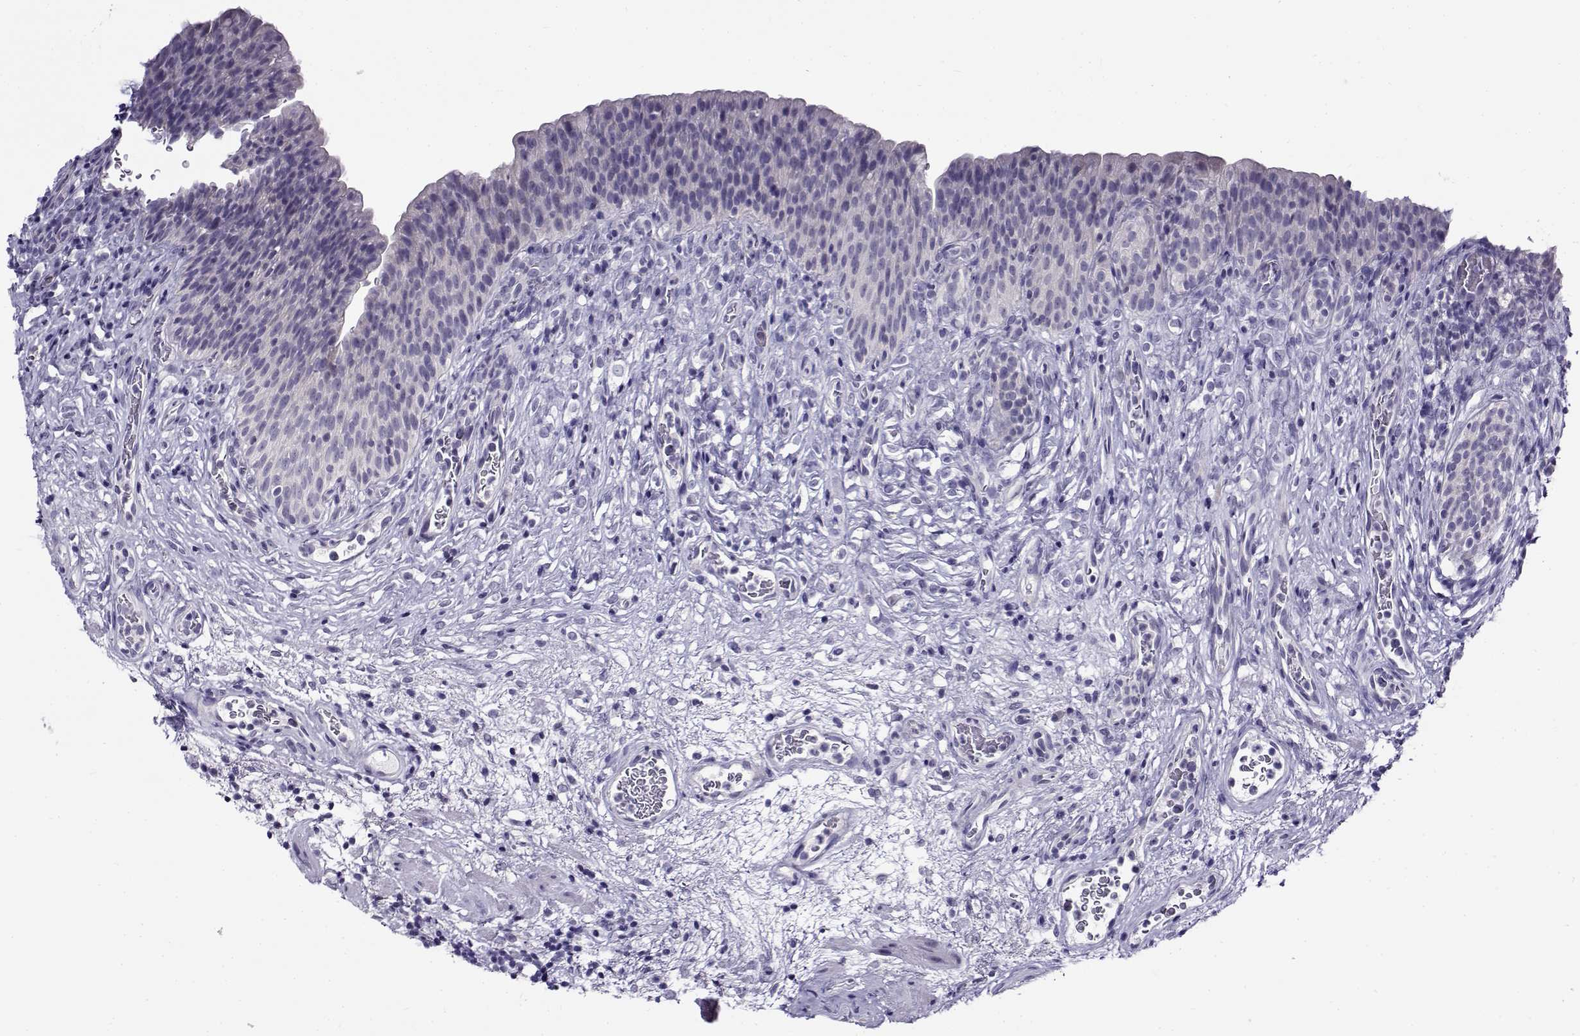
{"staining": {"intensity": "negative", "quantity": "none", "location": "none"}, "tissue": "urinary bladder", "cell_type": "Urothelial cells", "image_type": "normal", "snomed": [{"axis": "morphology", "description": "Normal tissue, NOS"}, {"axis": "topography", "description": "Urinary bladder"}], "caption": "Immunohistochemistry (IHC) image of unremarkable urinary bladder: human urinary bladder stained with DAB shows no significant protein staining in urothelial cells.", "gene": "FEZF1", "patient": {"sex": "male", "age": 76}}